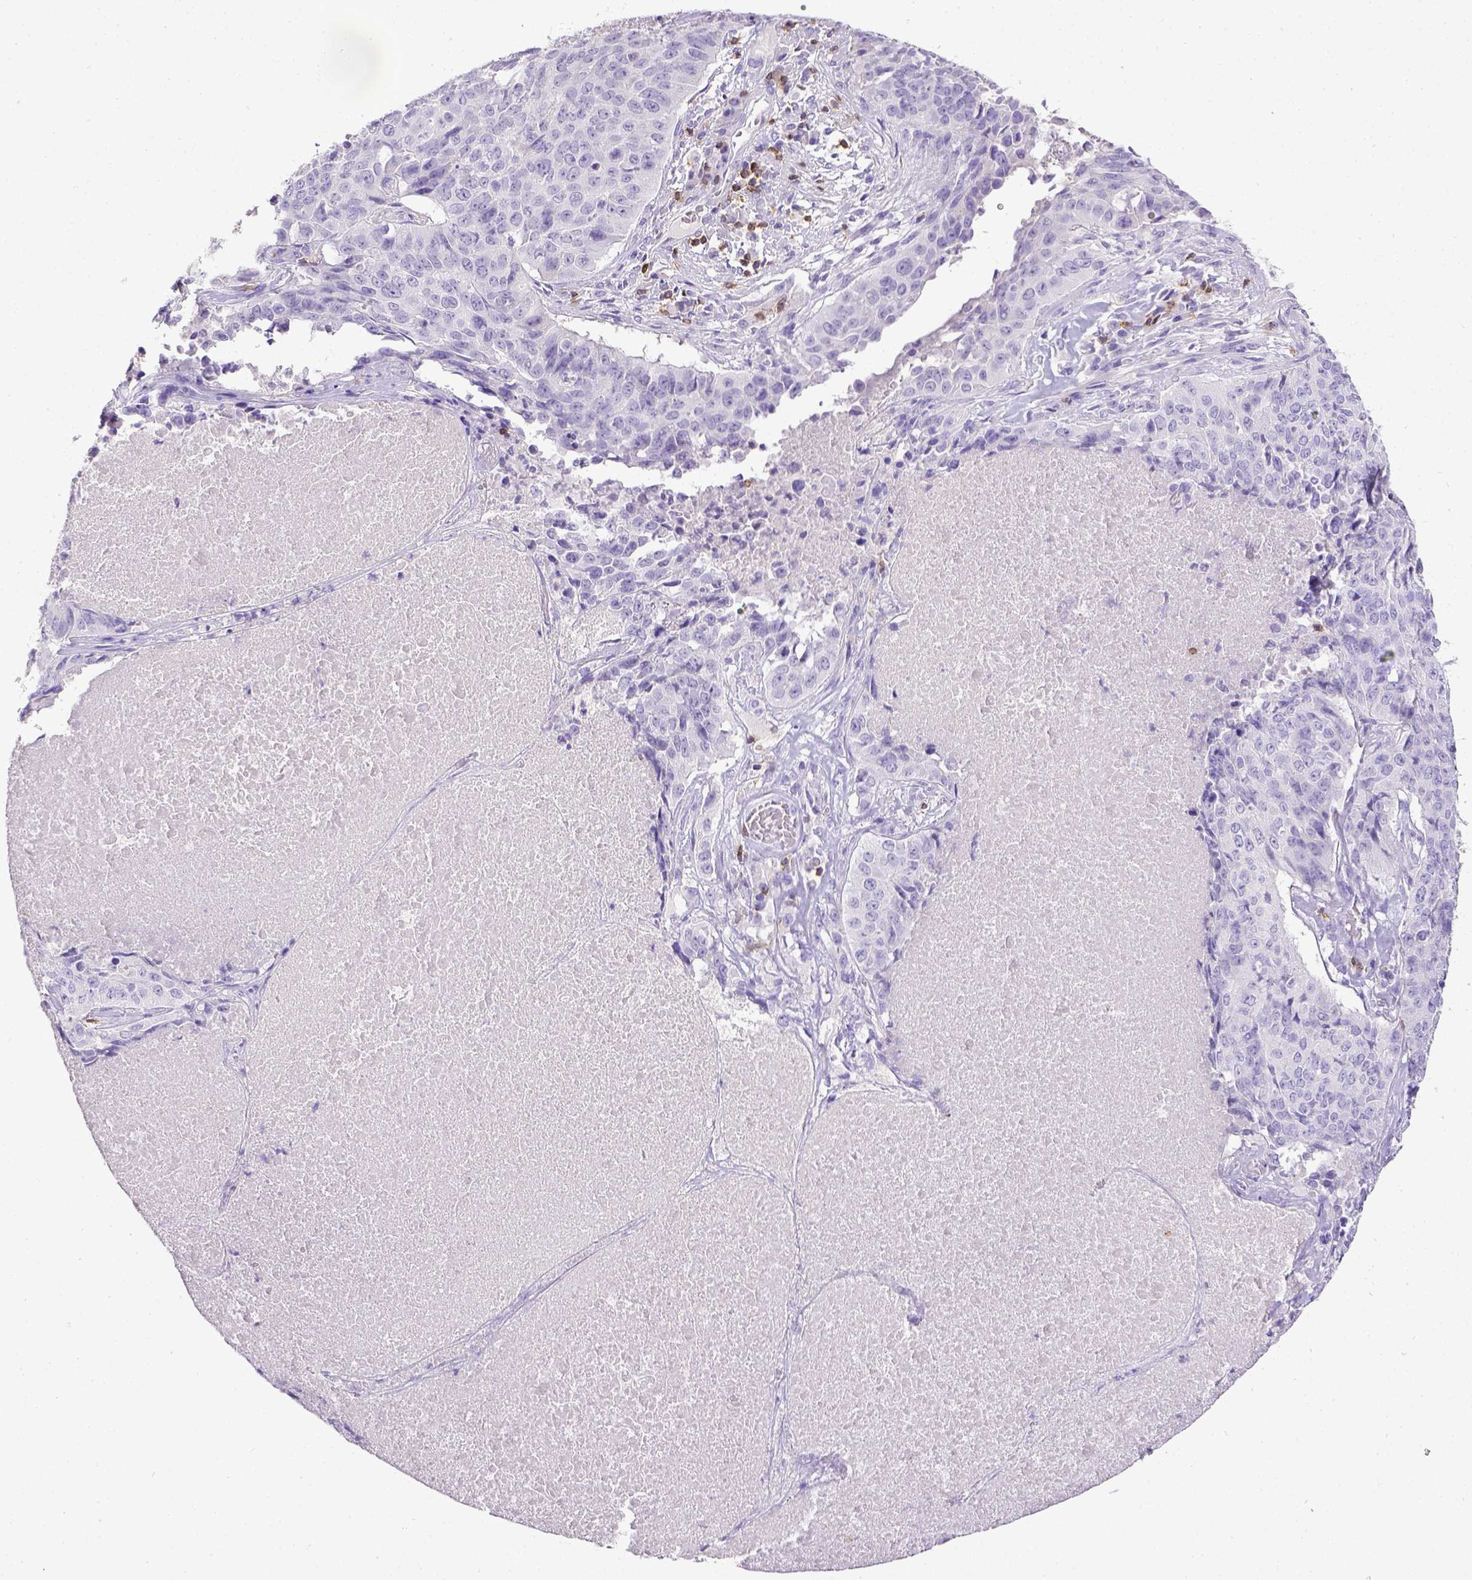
{"staining": {"intensity": "negative", "quantity": "none", "location": "none"}, "tissue": "lung cancer", "cell_type": "Tumor cells", "image_type": "cancer", "snomed": [{"axis": "morphology", "description": "Normal tissue, NOS"}, {"axis": "morphology", "description": "Squamous cell carcinoma, NOS"}, {"axis": "topography", "description": "Bronchus"}, {"axis": "topography", "description": "Lung"}], "caption": "Squamous cell carcinoma (lung) was stained to show a protein in brown. There is no significant staining in tumor cells. (Immunohistochemistry, brightfield microscopy, high magnification).", "gene": "CD3E", "patient": {"sex": "male", "age": 64}}